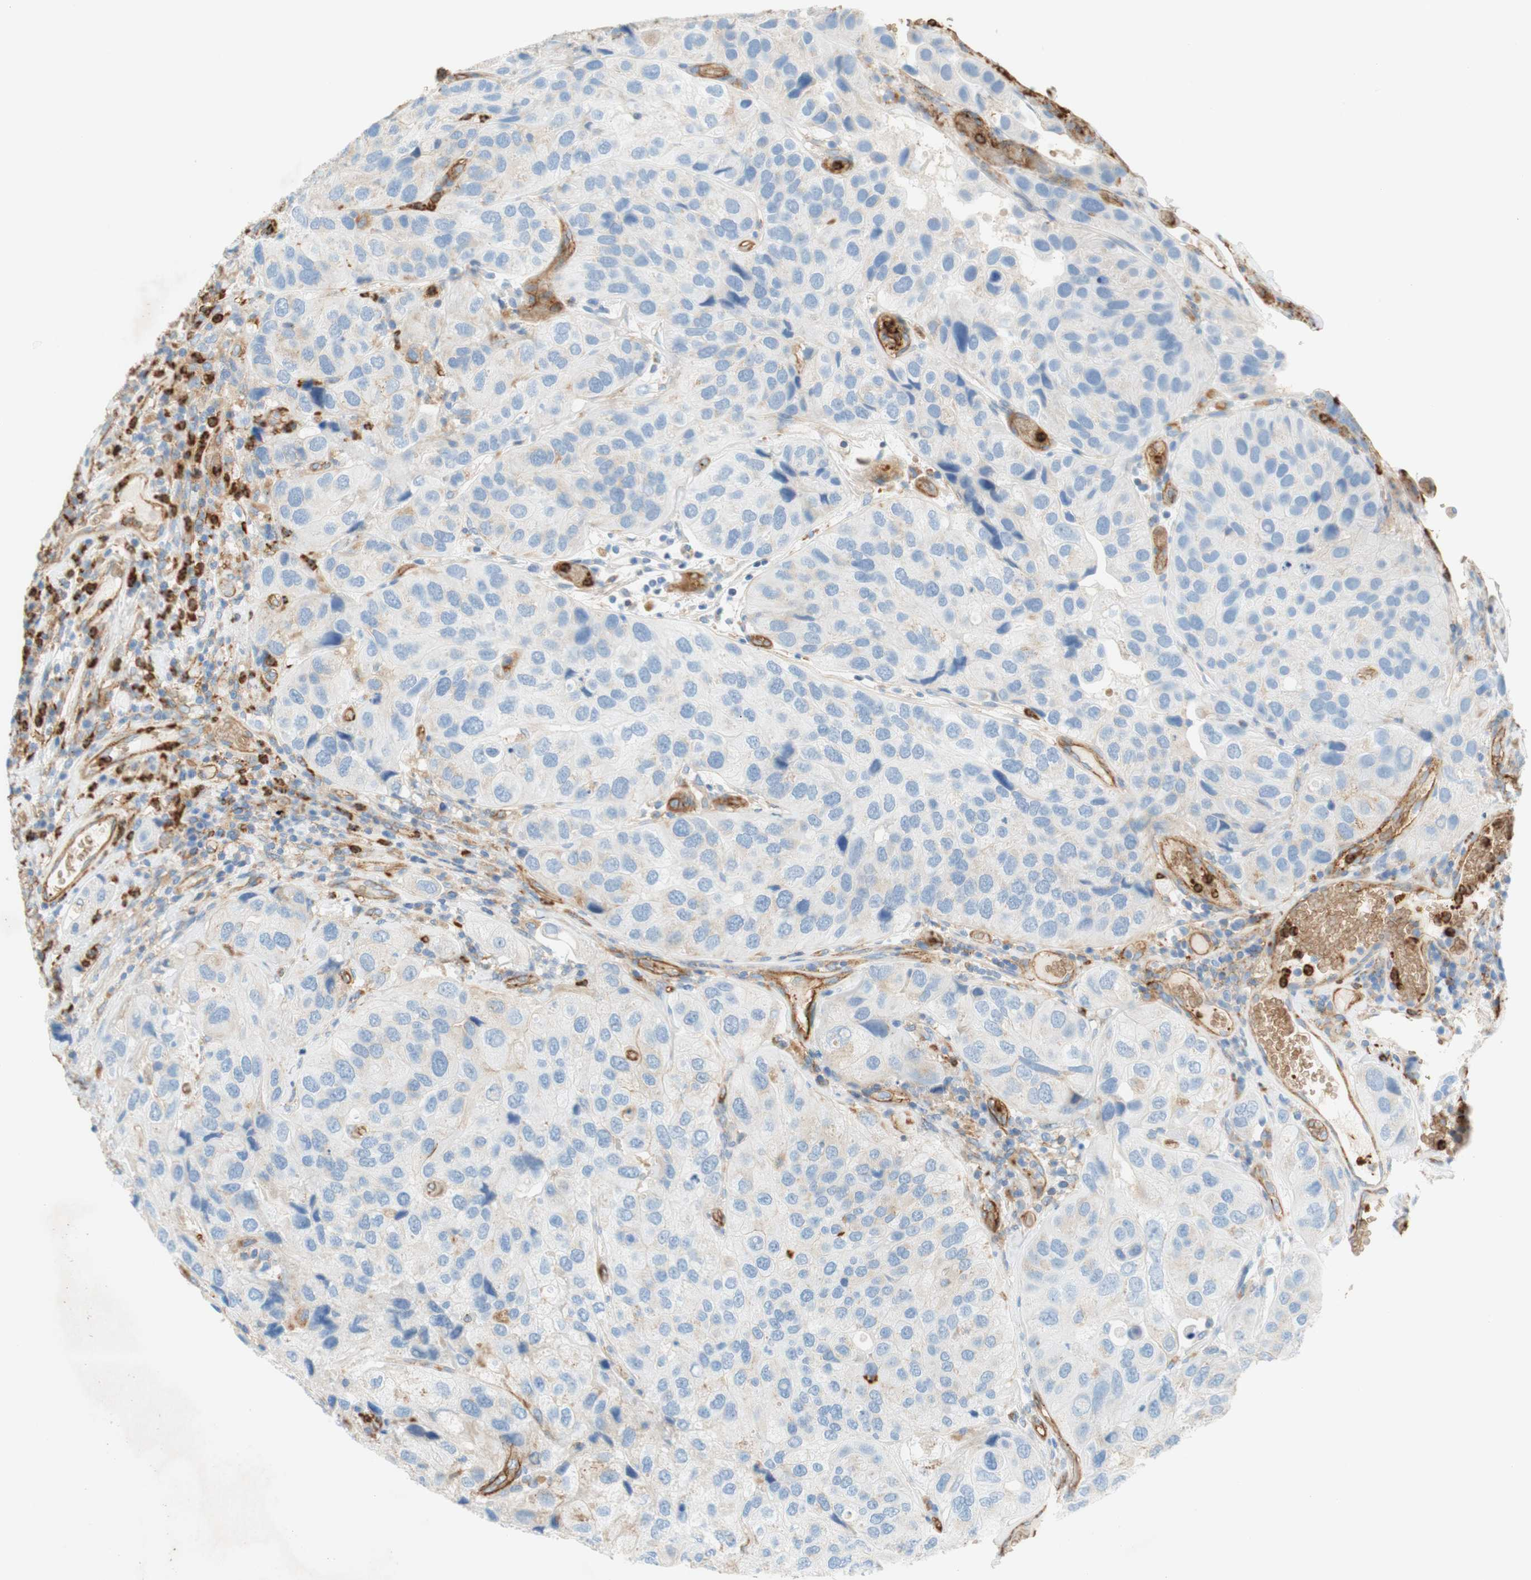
{"staining": {"intensity": "negative", "quantity": "none", "location": "none"}, "tissue": "urothelial cancer", "cell_type": "Tumor cells", "image_type": "cancer", "snomed": [{"axis": "morphology", "description": "Urothelial carcinoma, High grade"}, {"axis": "topography", "description": "Urinary bladder"}], "caption": "Urothelial cancer was stained to show a protein in brown. There is no significant expression in tumor cells.", "gene": "STOM", "patient": {"sex": "female", "age": 64}}